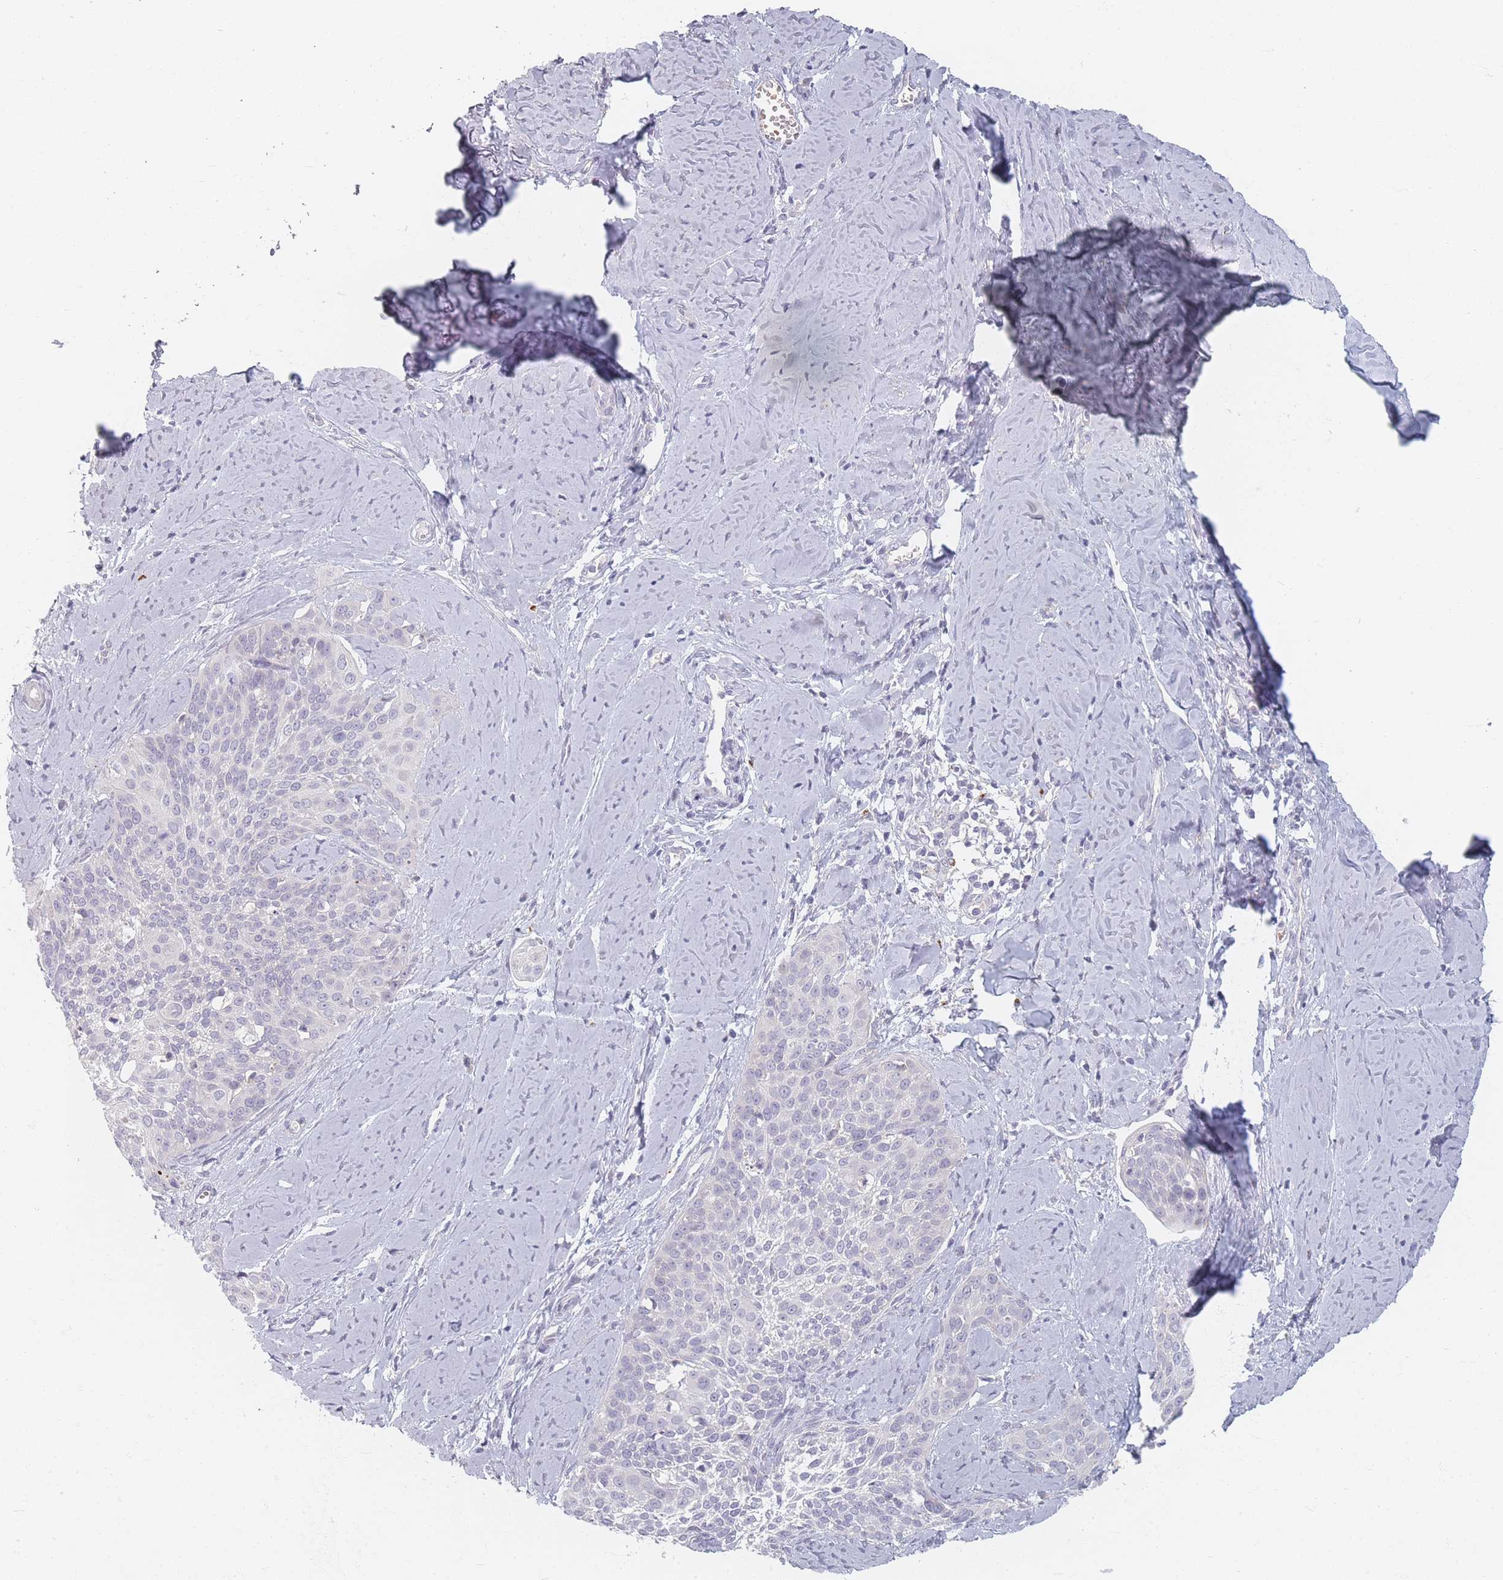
{"staining": {"intensity": "negative", "quantity": "none", "location": "none"}, "tissue": "cervical cancer", "cell_type": "Tumor cells", "image_type": "cancer", "snomed": [{"axis": "morphology", "description": "Squamous cell carcinoma, NOS"}, {"axis": "topography", "description": "Cervix"}], "caption": "Immunohistochemistry histopathology image of neoplastic tissue: human cervical cancer stained with DAB (3,3'-diaminobenzidine) demonstrates no significant protein staining in tumor cells.", "gene": "TMOD1", "patient": {"sex": "female", "age": 44}}